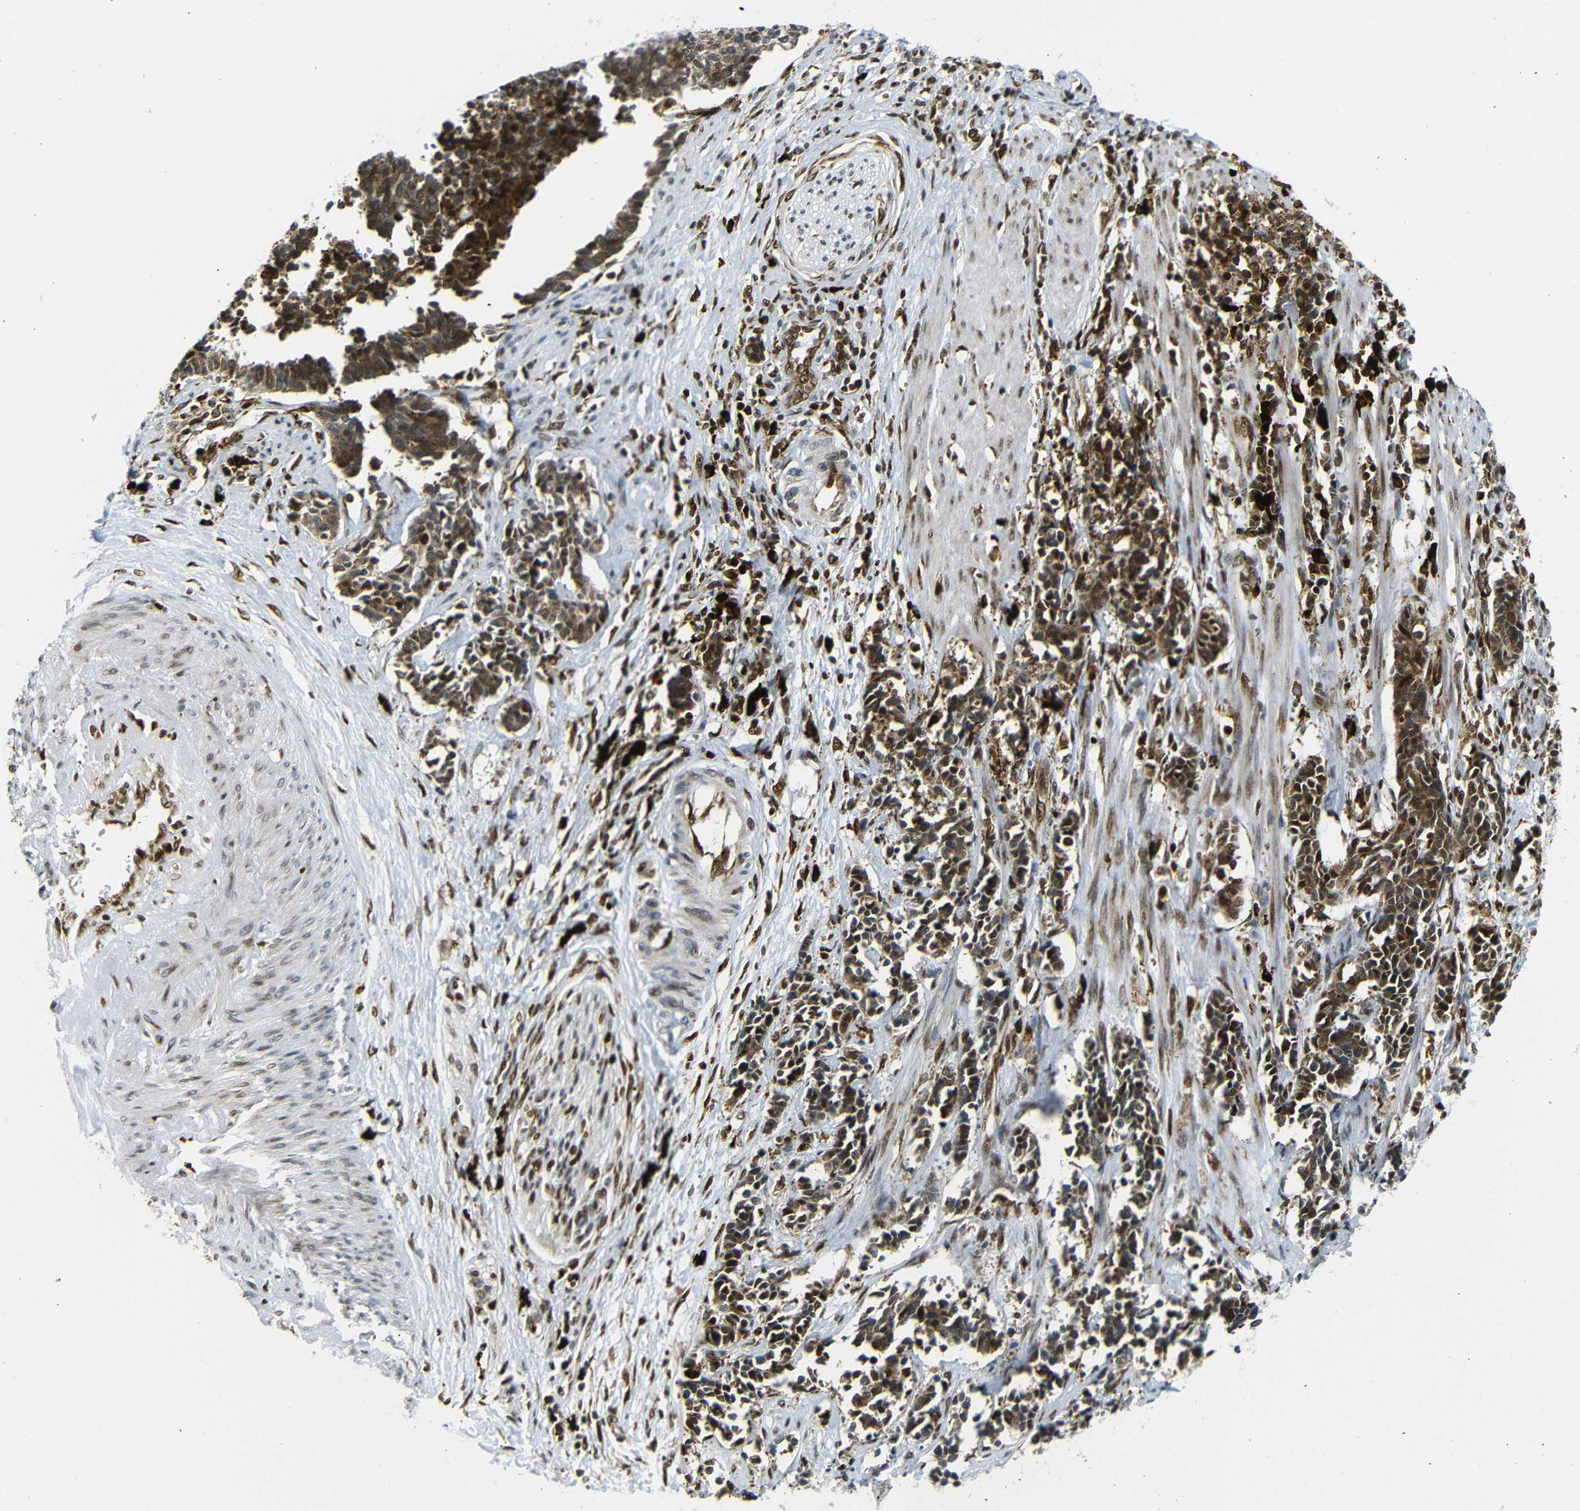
{"staining": {"intensity": "moderate", "quantity": ">75%", "location": "cytoplasmic/membranous"}, "tissue": "cervical cancer", "cell_type": "Tumor cells", "image_type": "cancer", "snomed": [{"axis": "morphology", "description": "Squamous cell carcinoma, NOS"}, {"axis": "topography", "description": "Cervix"}], "caption": "Immunohistochemistry of human cervical cancer (squamous cell carcinoma) exhibits medium levels of moderate cytoplasmic/membranous positivity in about >75% of tumor cells.", "gene": "SPCS2", "patient": {"sex": "female", "age": 35}}